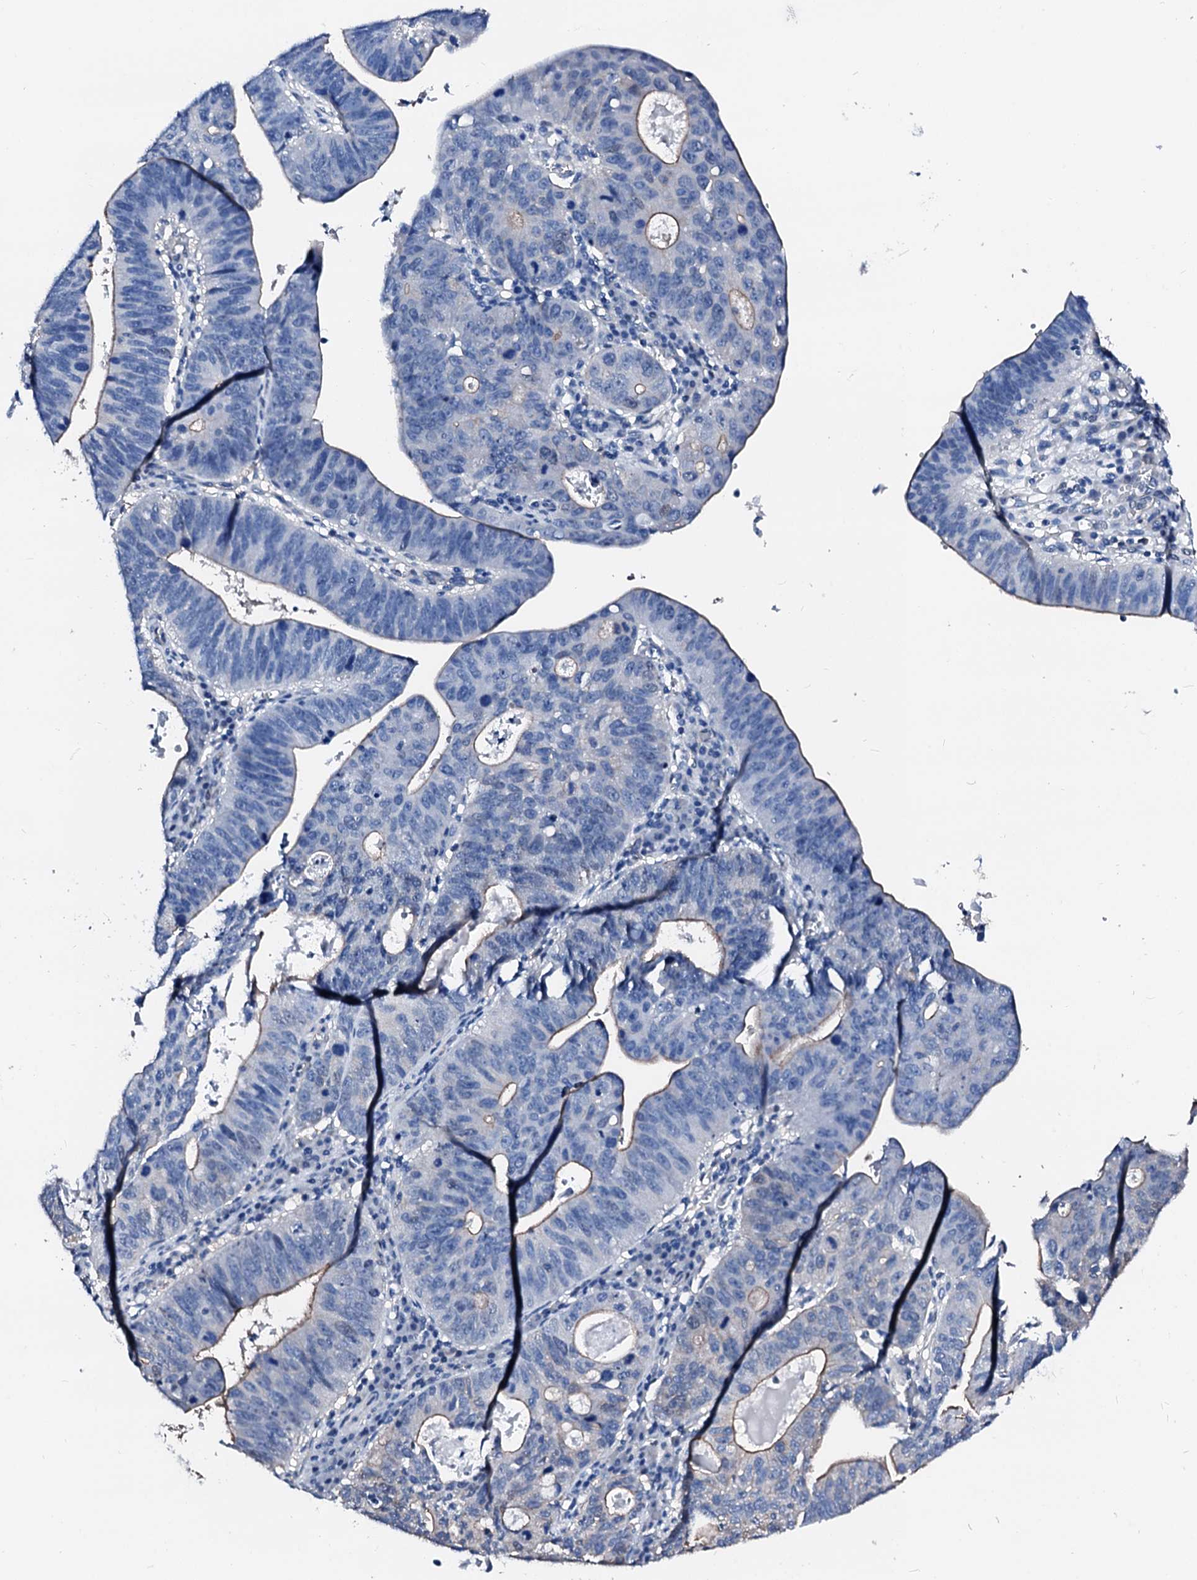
{"staining": {"intensity": "weak", "quantity": "<25%", "location": "cytoplasmic/membranous"}, "tissue": "stomach cancer", "cell_type": "Tumor cells", "image_type": "cancer", "snomed": [{"axis": "morphology", "description": "Adenocarcinoma, NOS"}, {"axis": "topography", "description": "Stomach"}], "caption": "Protein analysis of stomach cancer displays no significant expression in tumor cells.", "gene": "CSN2", "patient": {"sex": "male", "age": 59}}